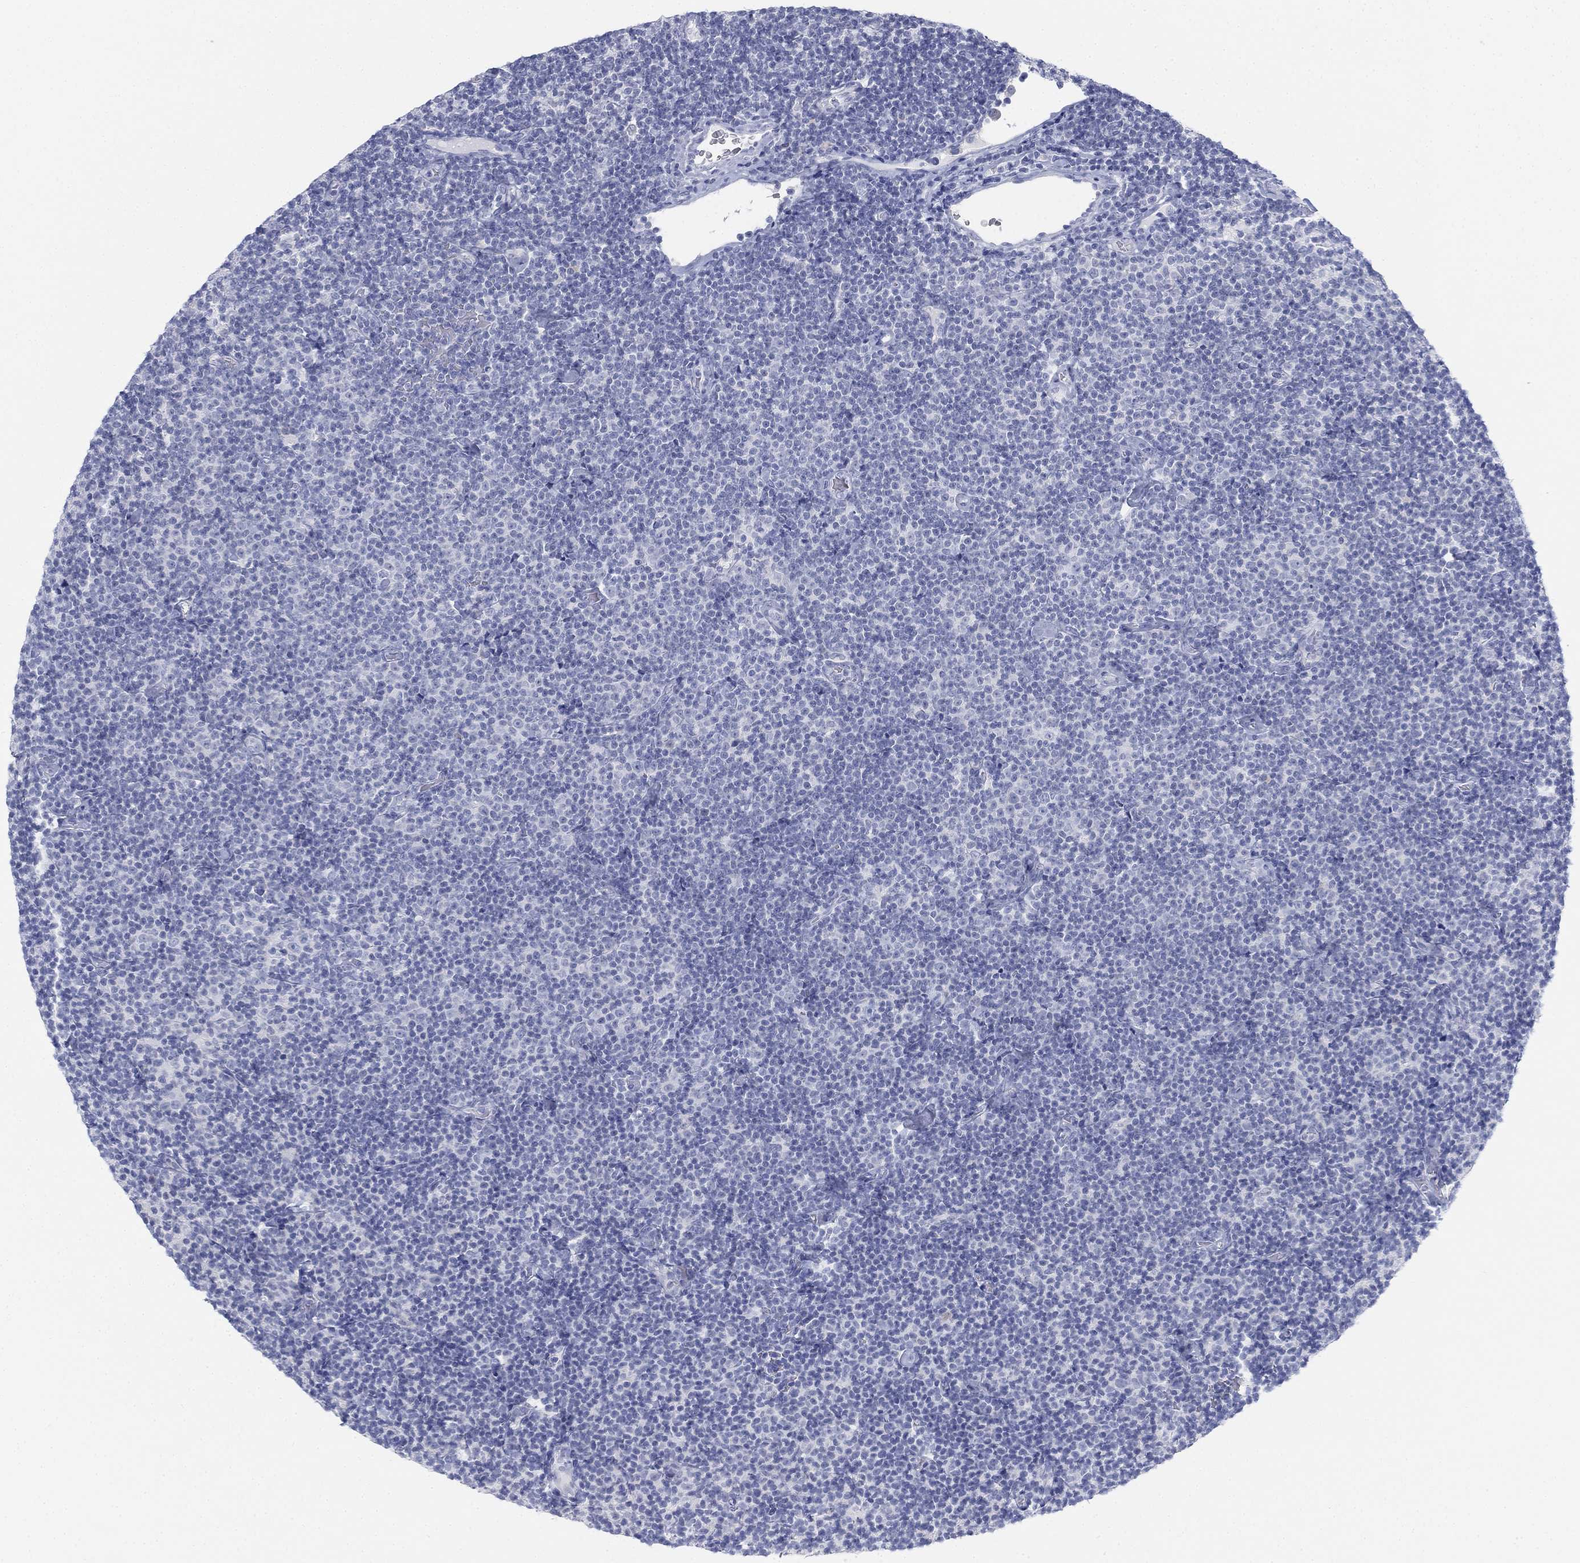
{"staining": {"intensity": "negative", "quantity": "none", "location": "none"}, "tissue": "lymphoma", "cell_type": "Tumor cells", "image_type": "cancer", "snomed": [{"axis": "morphology", "description": "Malignant lymphoma, non-Hodgkin's type, Low grade"}, {"axis": "topography", "description": "Lymph node"}], "caption": "An image of human low-grade malignant lymphoma, non-Hodgkin's type is negative for staining in tumor cells. (Immunohistochemistry, brightfield microscopy, high magnification).", "gene": "GCNA", "patient": {"sex": "male", "age": 81}}